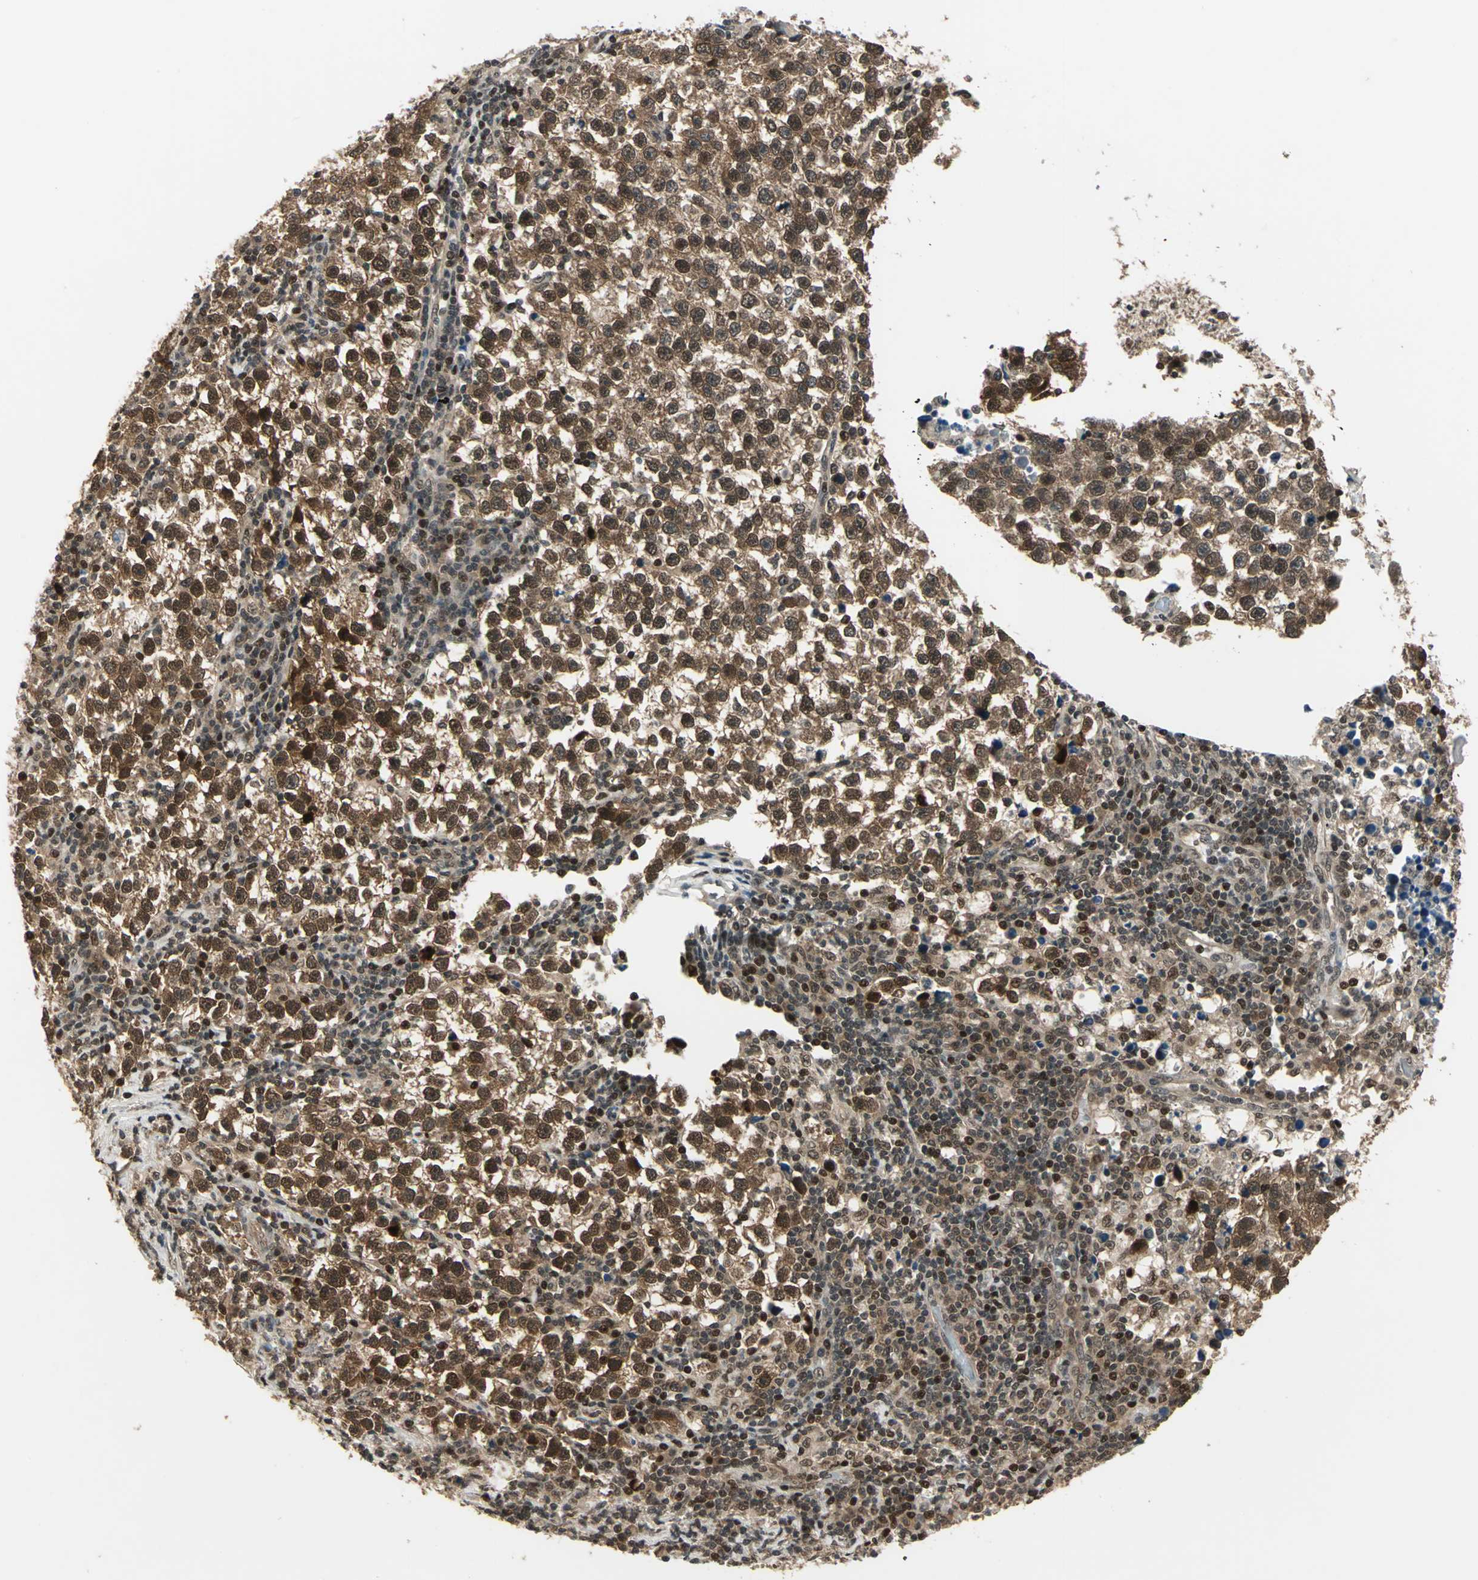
{"staining": {"intensity": "moderate", "quantity": ">75%", "location": "cytoplasmic/membranous,nuclear"}, "tissue": "testis cancer", "cell_type": "Tumor cells", "image_type": "cancer", "snomed": [{"axis": "morphology", "description": "Seminoma, NOS"}, {"axis": "topography", "description": "Testis"}], "caption": "Immunohistochemistry (IHC) of testis cancer (seminoma) exhibits medium levels of moderate cytoplasmic/membranous and nuclear positivity in about >75% of tumor cells. (DAB IHC, brown staining for protein, blue staining for nuclei).", "gene": "PSMC3", "patient": {"sex": "male", "age": 43}}